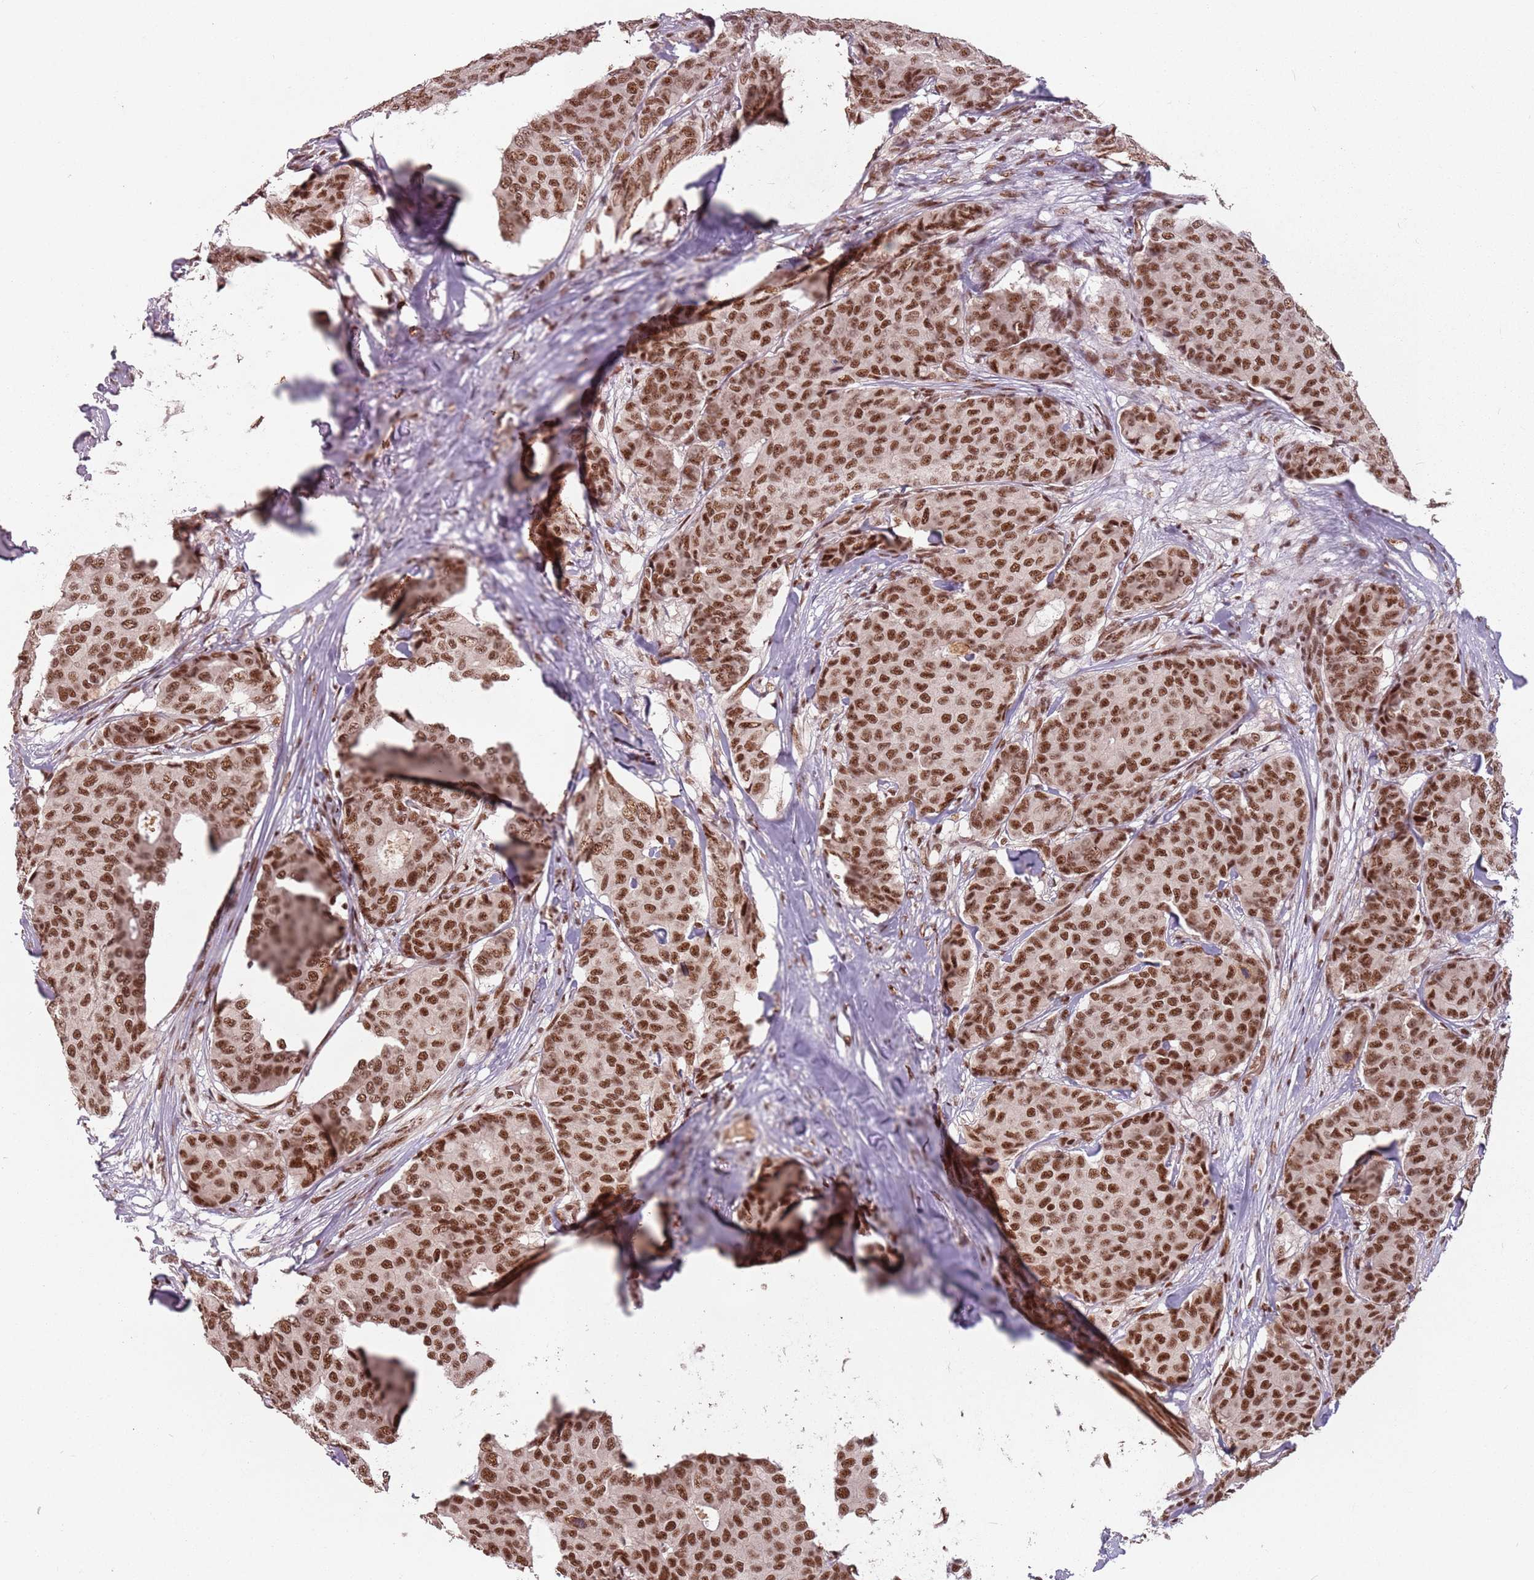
{"staining": {"intensity": "moderate", "quantity": ">75%", "location": "nuclear"}, "tissue": "breast cancer", "cell_type": "Tumor cells", "image_type": "cancer", "snomed": [{"axis": "morphology", "description": "Duct carcinoma"}, {"axis": "topography", "description": "Breast"}], "caption": "Tumor cells reveal medium levels of moderate nuclear expression in approximately >75% of cells in breast cancer.", "gene": "NCBP1", "patient": {"sex": "female", "age": 75}}